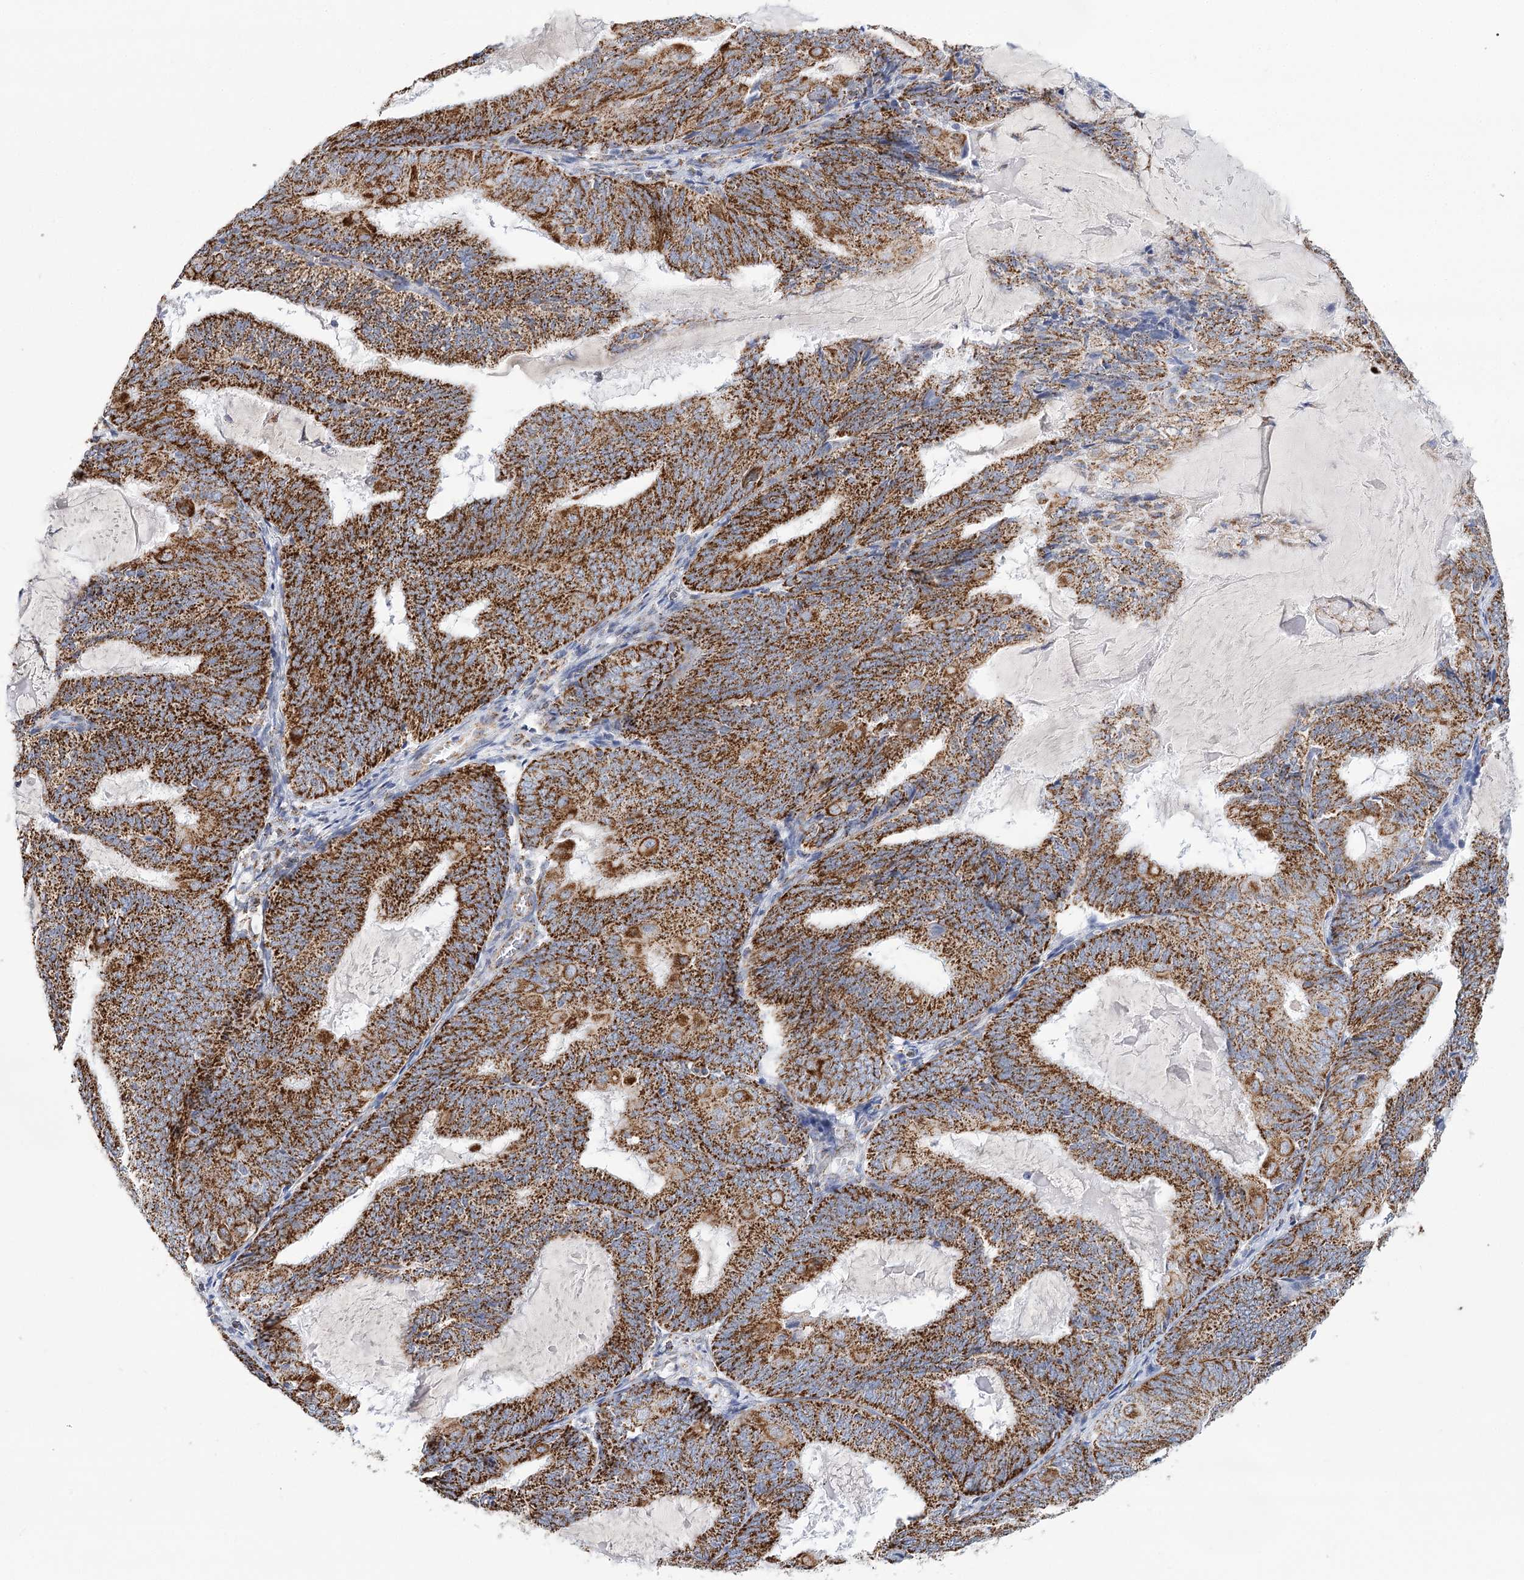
{"staining": {"intensity": "strong", "quantity": ">75%", "location": "cytoplasmic/membranous"}, "tissue": "endometrial cancer", "cell_type": "Tumor cells", "image_type": "cancer", "snomed": [{"axis": "morphology", "description": "Adenocarcinoma, NOS"}, {"axis": "topography", "description": "Endometrium"}], "caption": "Endometrial adenocarcinoma tissue demonstrates strong cytoplasmic/membranous staining in approximately >75% of tumor cells", "gene": "LSS", "patient": {"sex": "female", "age": 81}}